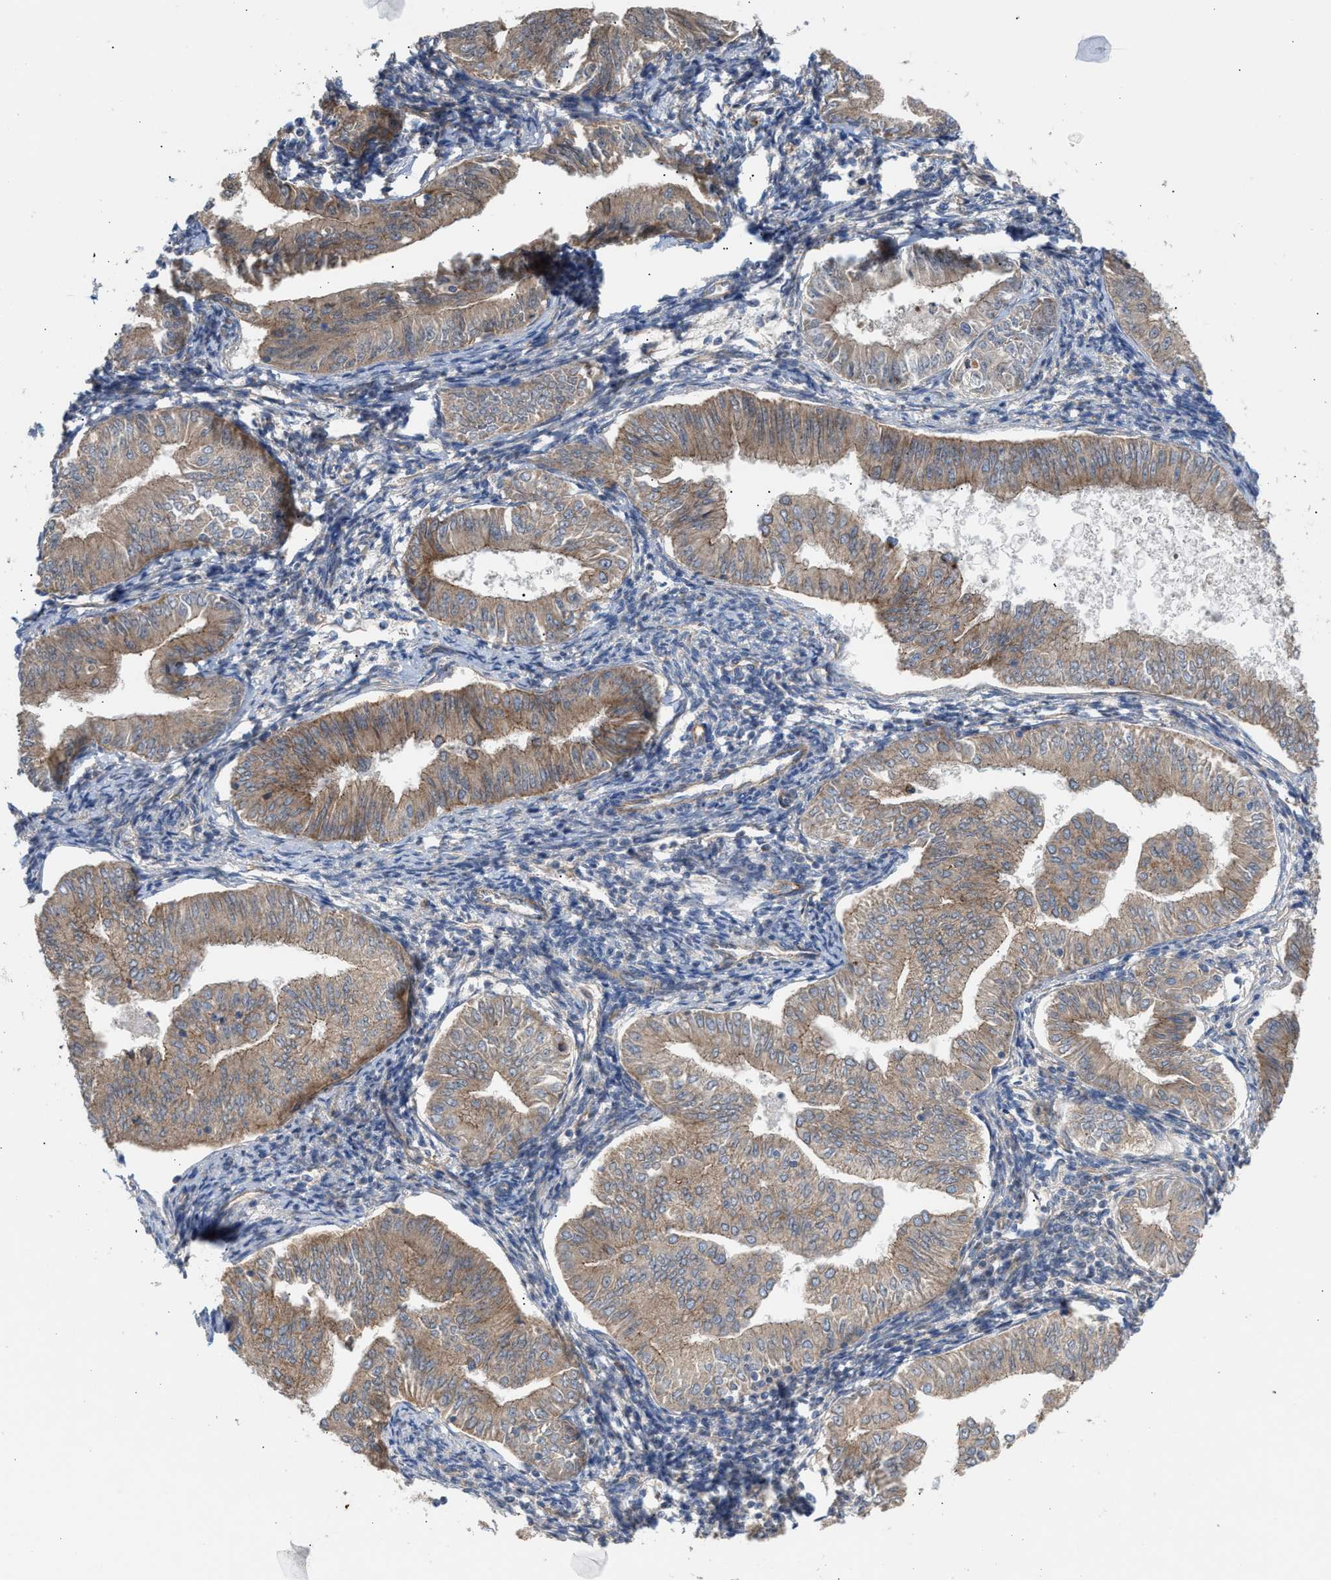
{"staining": {"intensity": "moderate", "quantity": ">75%", "location": "cytoplasmic/membranous"}, "tissue": "endometrial cancer", "cell_type": "Tumor cells", "image_type": "cancer", "snomed": [{"axis": "morphology", "description": "Normal tissue, NOS"}, {"axis": "morphology", "description": "Adenocarcinoma, NOS"}, {"axis": "topography", "description": "Endometrium"}], "caption": "Endometrial cancer stained with immunohistochemistry reveals moderate cytoplasmic/membranous staining in approximately >75% of tumor cells. (DAB IHC, brown staining for protein, blue staining for nuclei).", "gene": "OXSM", "patient": {"sex": "female", "age": 53}}